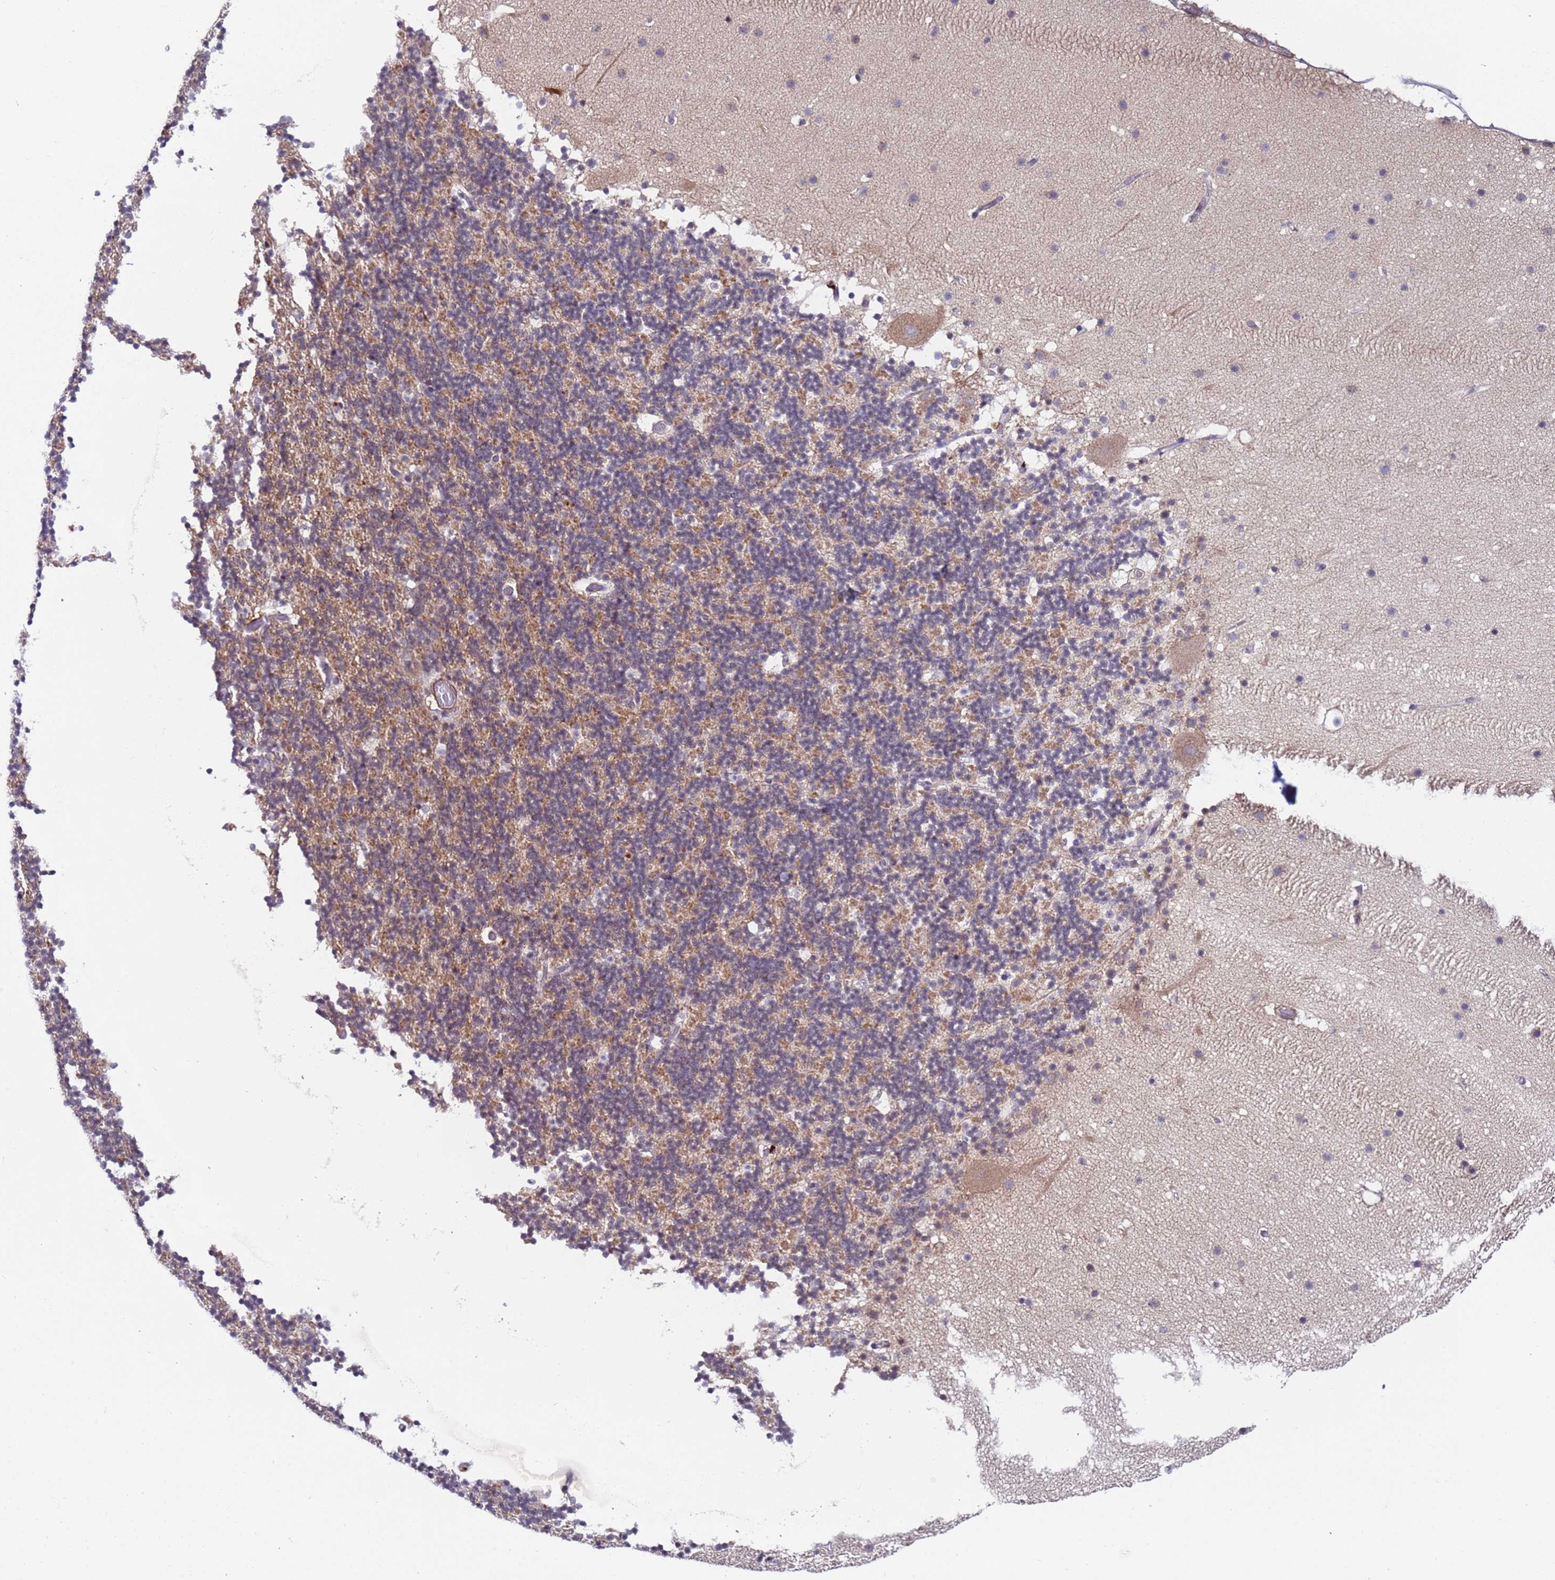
{"staining": {"intensity": "moderate", "quantity": "<25%", "location": "cytoplasmic/membranous"}, "tissue": "cerebellum", "cell_type": "Cells in granular layer", "image_type": "normal", "snomed": [{"axis": "morphology", "description": "Normal tissue, NOS"}, {"axis": "topography", "description": "Cerebellum"}], "caption": "The image reveals a brown stain indicating the presence of a protein in the cytoplasmic/membranous of cells in granular layer in cerebellum.", "gene": "SNAPC4", "patient": {"sex": "male", "age": 57}}